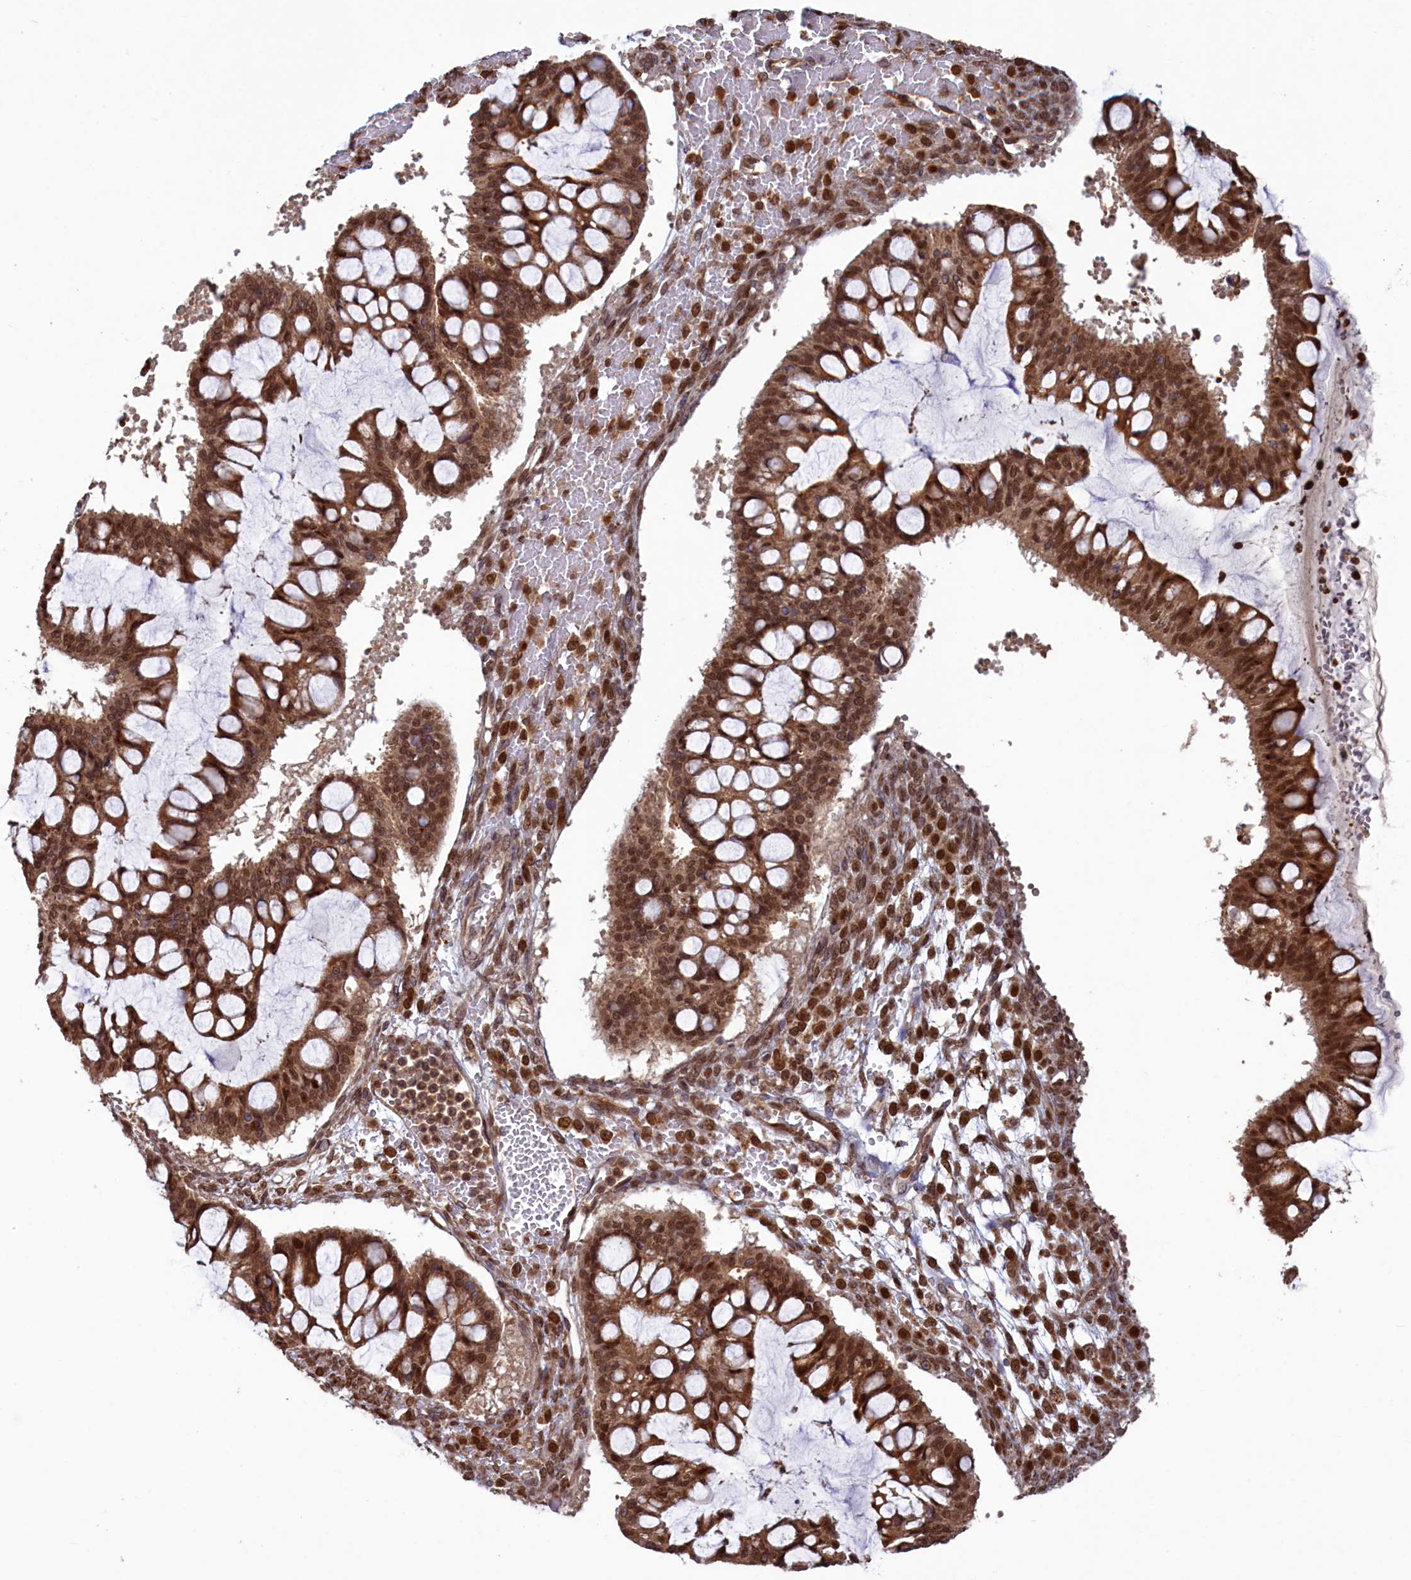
{"staining": {"intensity": "strong", "quantity": ">75%", "location": "nuclear"}, "tissue": "ovarian cancer", "cell_type": "Tumor cells", "image_type": "cancer", "snomed": [{"axis": "morphology", "description": "Cystadenocarcinoma, mucinous, NOS"}, {"axis": "topography", "description": "Ovary"}], "caption": "Tumor cells demonstrate high levels of strong nuclear expression in approximately >75% of cells in ovarian mucinous cystadenocarcinoma.", "gene": "NAE1", "patient": {"sex": "female", "age": 73}}